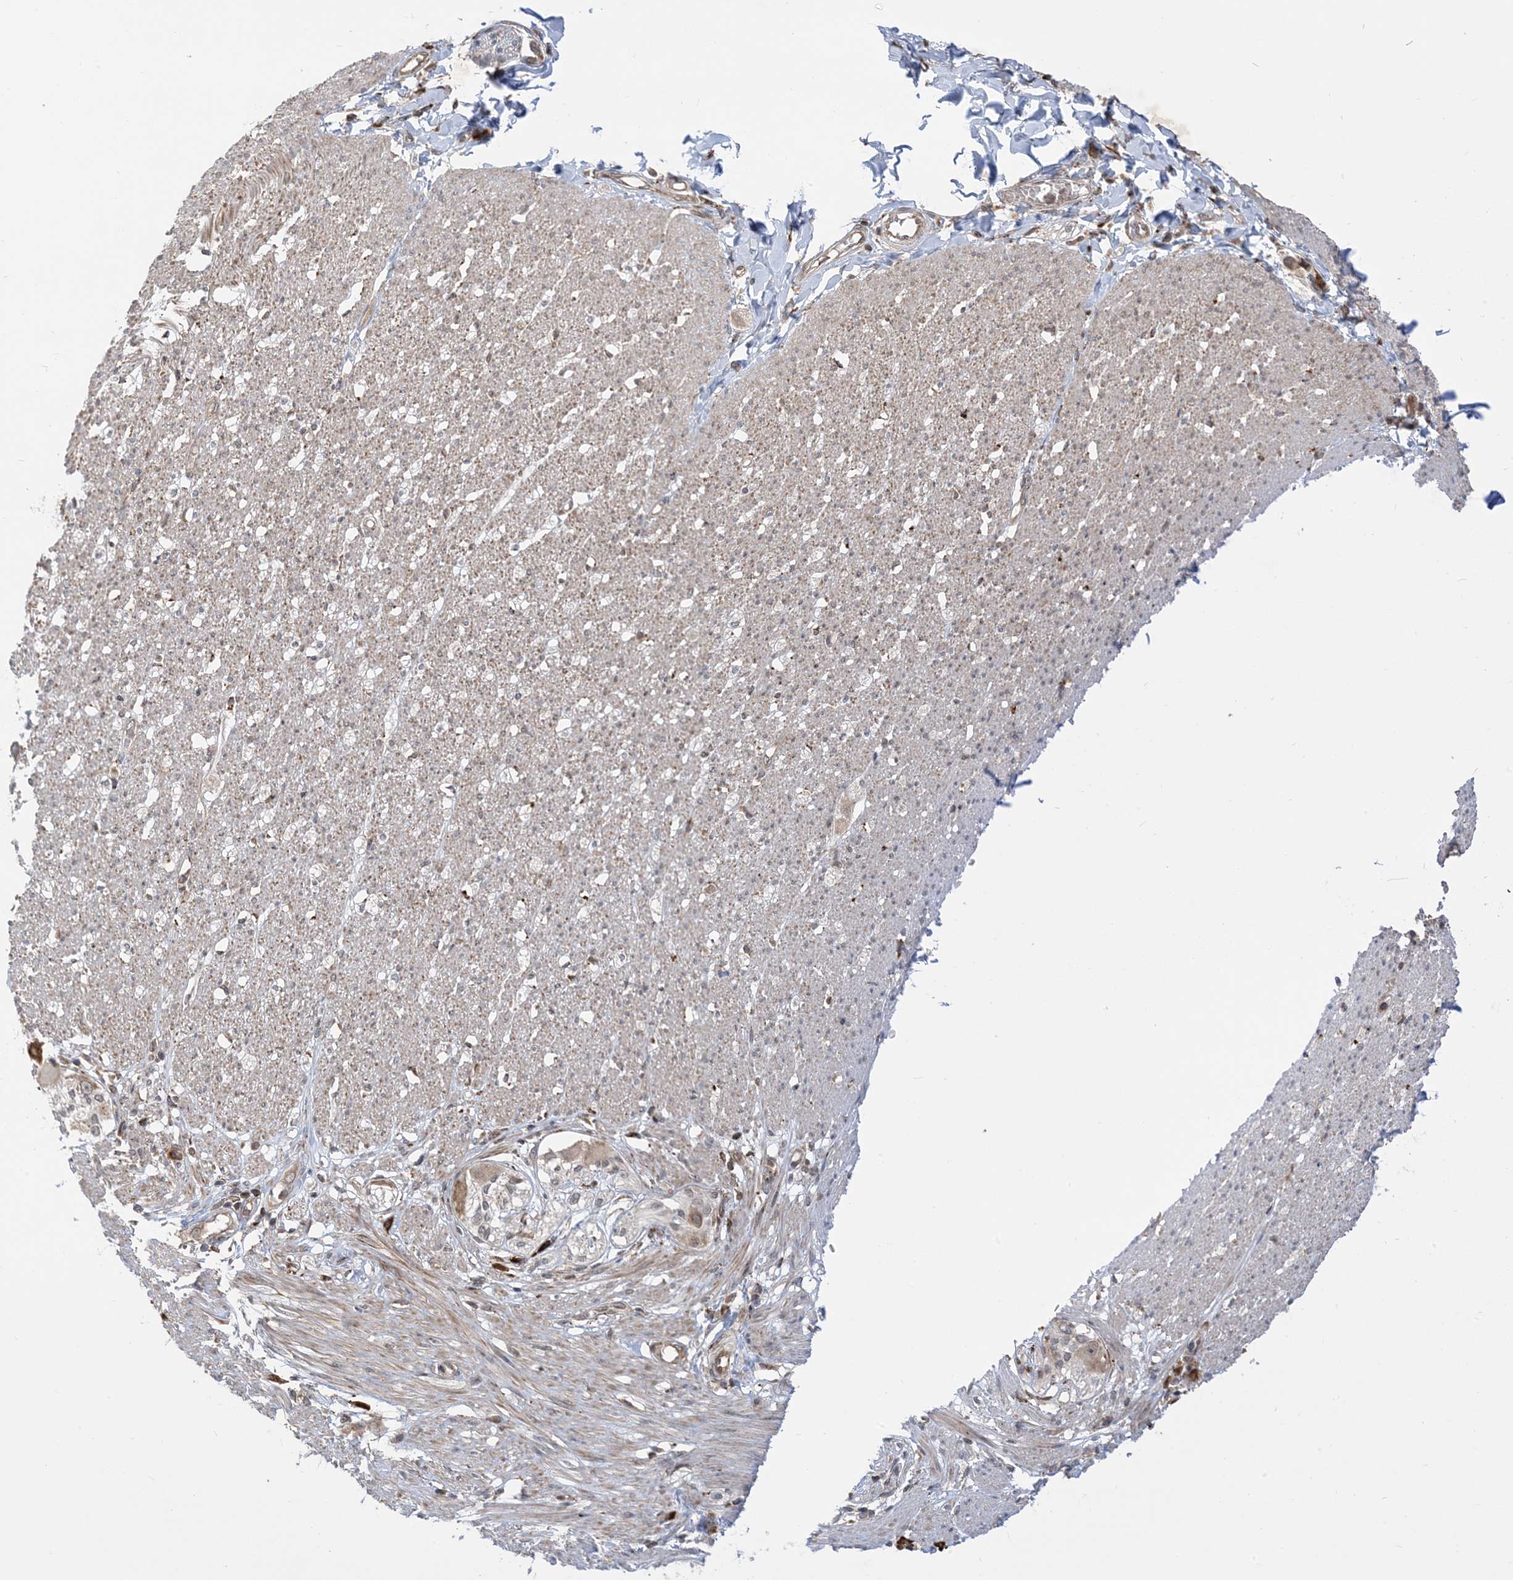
{"staining": {"intensity": "moderate", "quantity": "25%-75%", "location": "cytoplasmic/membranous"}, "tissue": "smooth muscle", "cell_type": "Smooth muscle cells", "image_type": "normal", "snomed": [{"axis": "morphology", "description": "Normal tissue, NOS"}, {"axis": "morphology", "description": "Adenocarcinoma, NOS"}, {"axis": "topography", "description": "Colon"}, {"axis": "topography", "description": "Peripheral nerve tissue"}], "caption": "A brown stain shows moderate cytoplasmic/membranous expression of a protein in smooth muscle cells of benign human smooth muscle.", "gene": "METTL21A", "patient": {"sex": "male", "age": 14}}